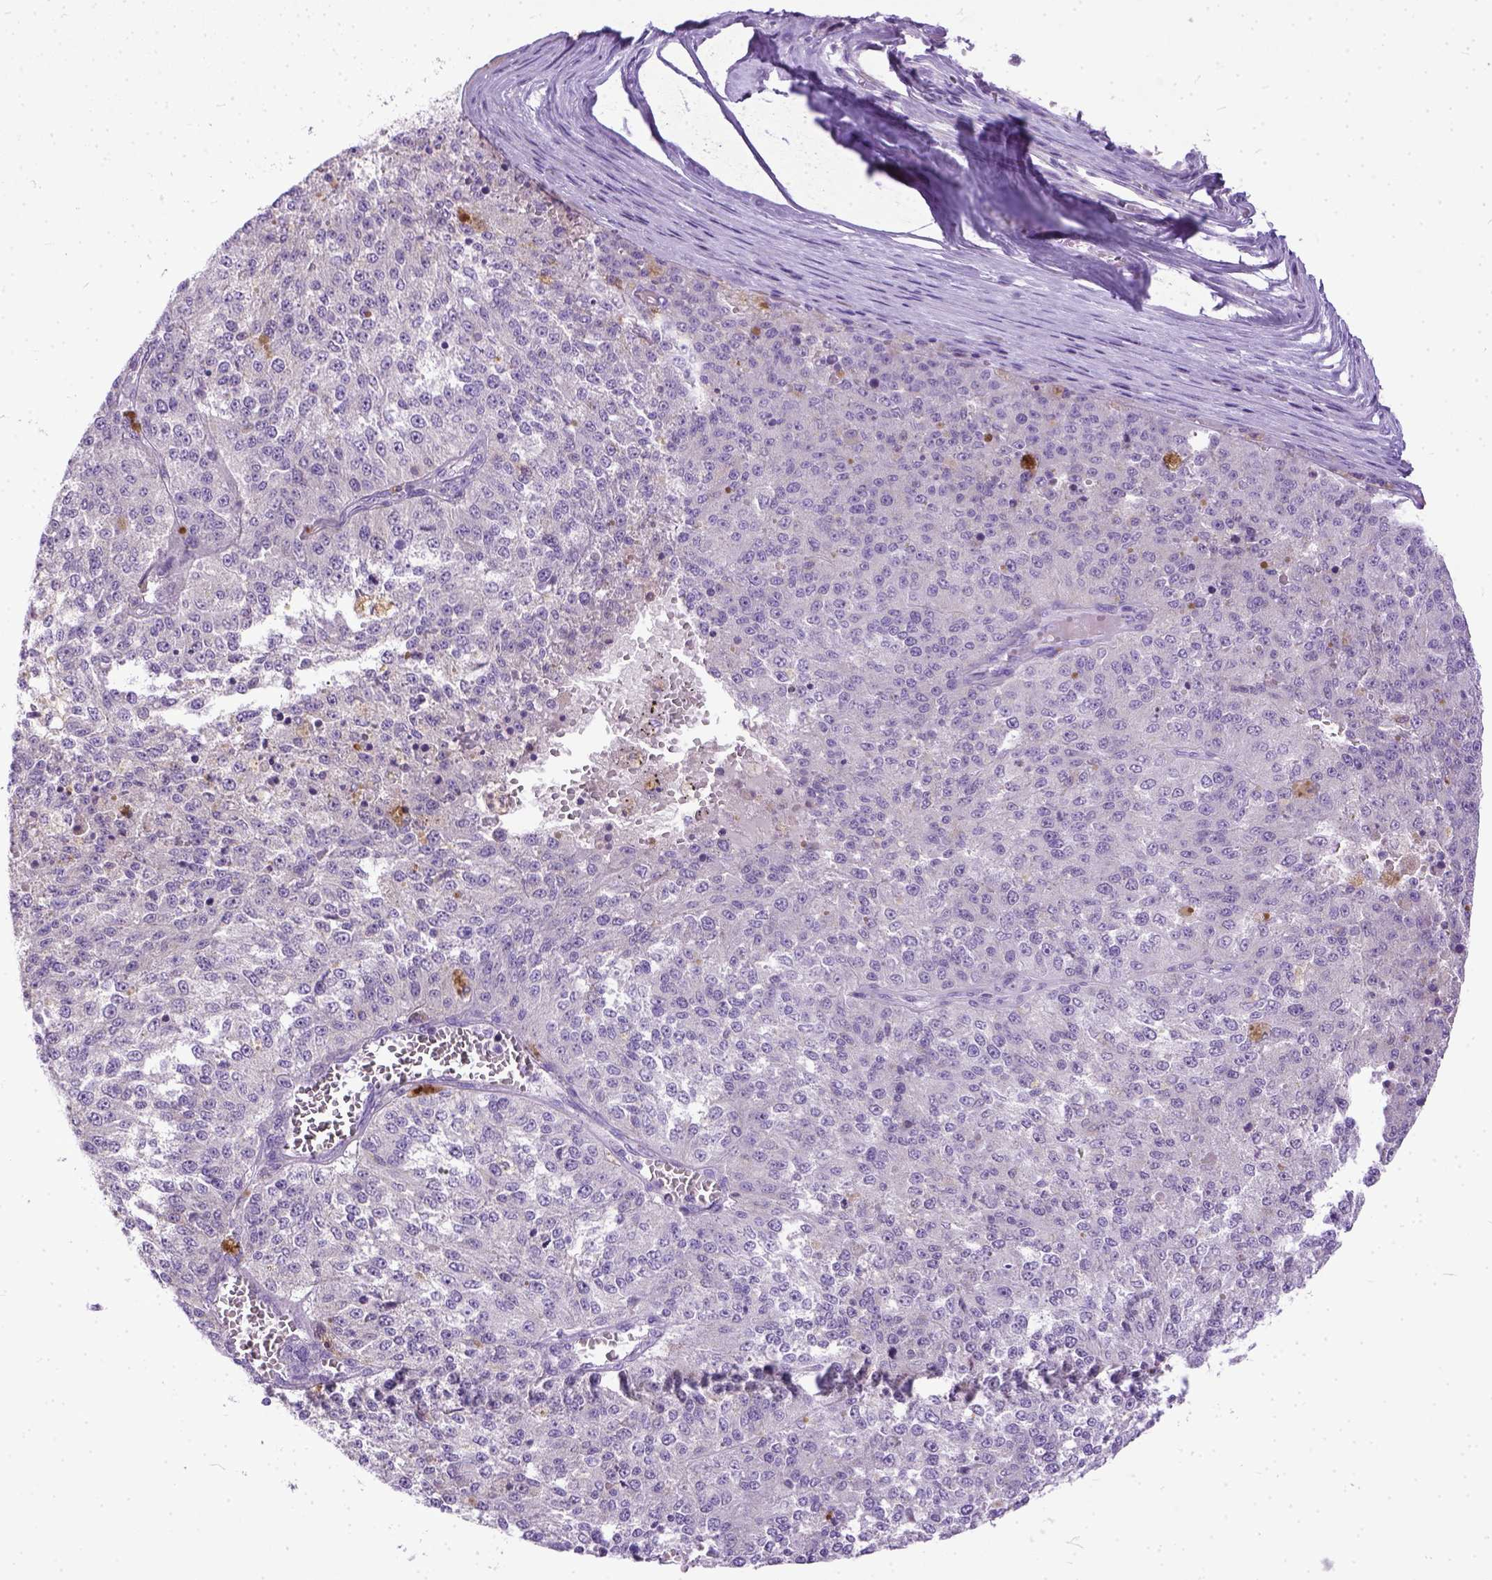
{"staining": {"intensity": "negative", "quantity": "none", "location": "none"}, "tissue": "melanoma", "cell_type": "Tumor cells", "image_type": "cancer", "snomed": [{"axis": "morphology", "description": "Malignant melanoma, Metastatic site"}, {"axis": "topography", "description": "Lymph node"}], "caption": "DAB (3,3'-diaminobenzidine) immunohistochemical staining of melanoma displays no significant staining in tumor cells. Brightfield microscopy of immunohistochemistry stained with DAB (brown) and hematoxylin (blue), captured at high magnification.", "gene": "PLK5", "patient": {"sex": "female", "age": 64}}